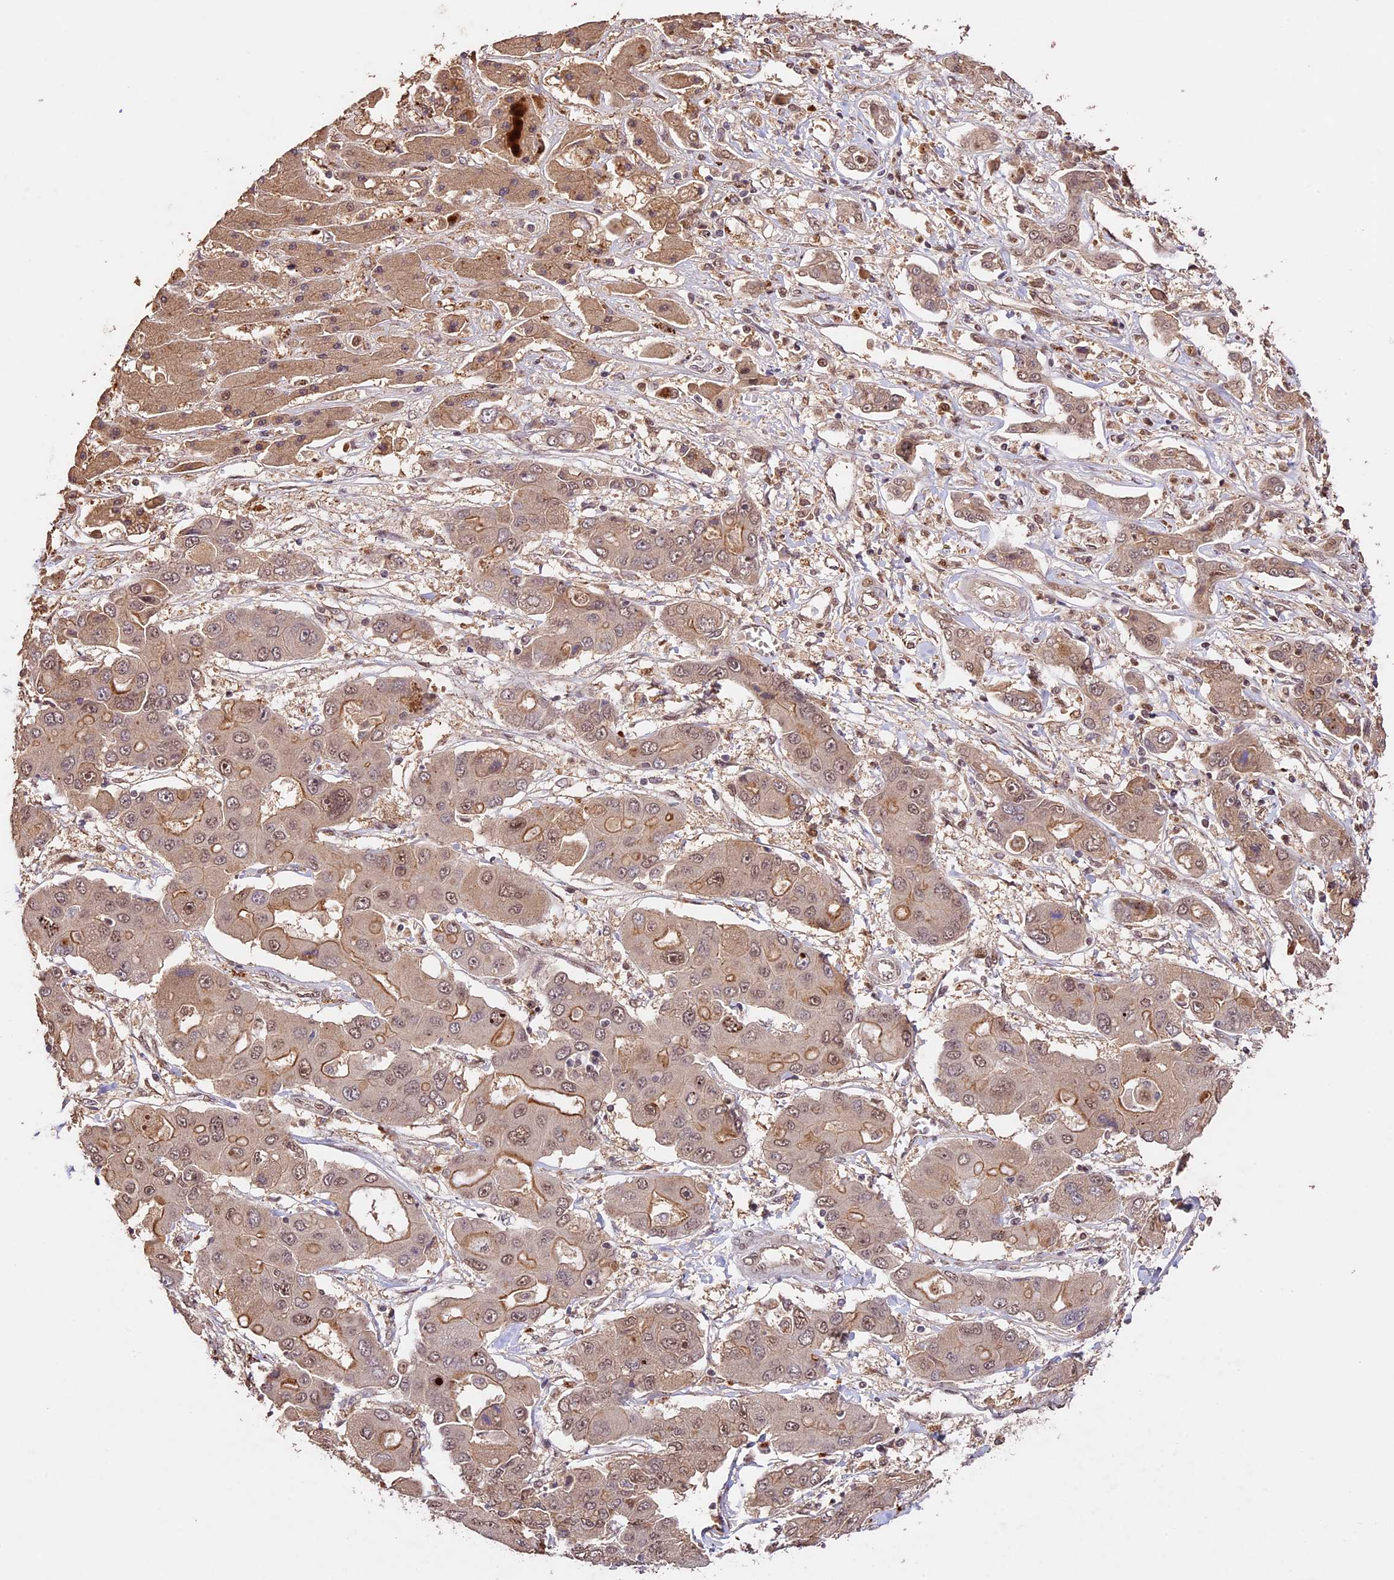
{"staining": {"intensity": "moderate", "quantity": "25%-75%", "location": "cytoplasmic/membranous,nuclear"}, "tissue": "liver cancer", "cell_type": "Tumor cells", "image_type": "cancer", "snomed": [{"axis": "morphology", "description": "Cholangiocarcinoma"}, {"axis": "topography", "description": "Liver"}], "caption": "The histopathology image shows staining of liver cancer, revealing moderate cytoplasmic/membranous and nuclear protein staining (brown color) within tumor cells. The staining was performed using DAB, with brown indicating positive protein expression. Nuclei are stained blue with hematoxylin.", "gene": "CDKN2AIP", "patient": {"sex": "male", "age": 67}}